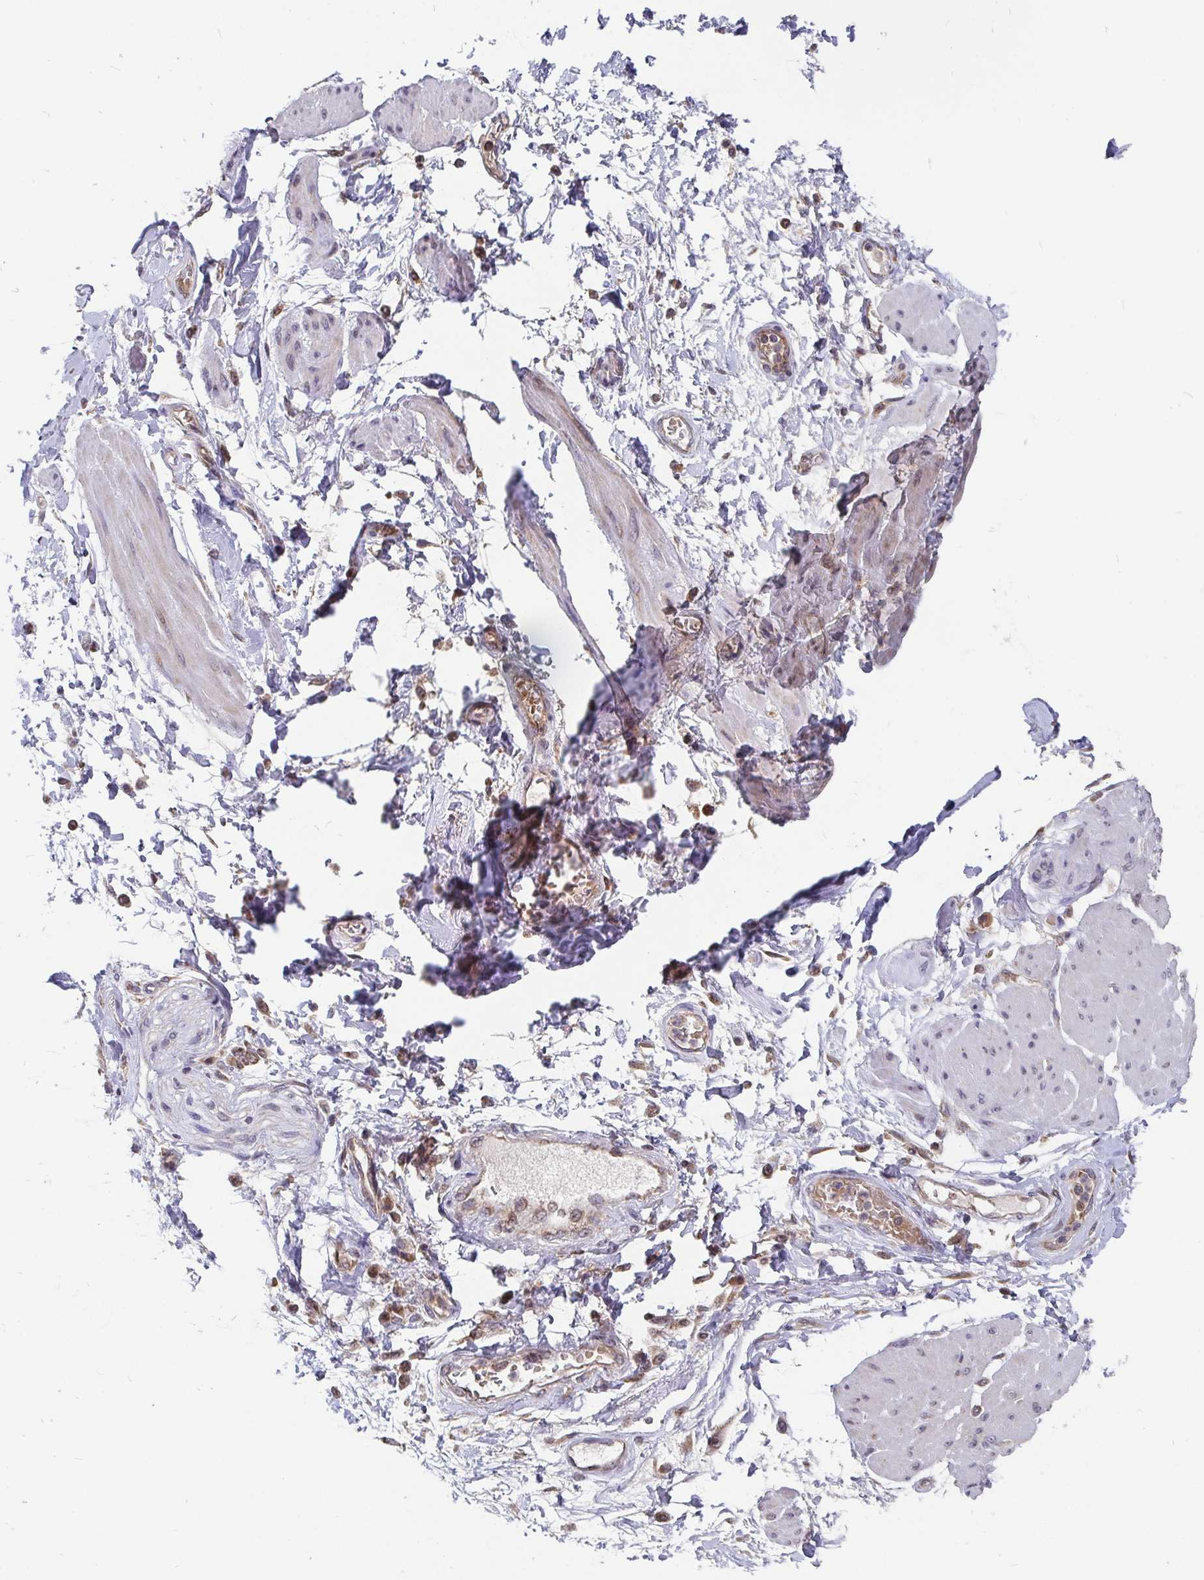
{"staining": {"intensity": "negative", "quantity": "none", "location": "none"}, "tissue": "adipose tissue", "cell_type": "Adipocytes", "image_type": "normal", "snomed": [{"axis": "morphology", "description": "Normal tissue, NOS"}, {"axis": "topography", "description": "Urinary bladder"}, {"axis": "topography", "description": "Peripheral nerve tissue"}], "caption": "Immunohistochemical staining of unremarkable adipose tissue shows no significant expression in adipocytes. (Brightfield microscopy of DAB immunohistochemistry (IHC) at high magnification).", "gene": "PDF", "patient": {"sex": "female", "age": 60}}